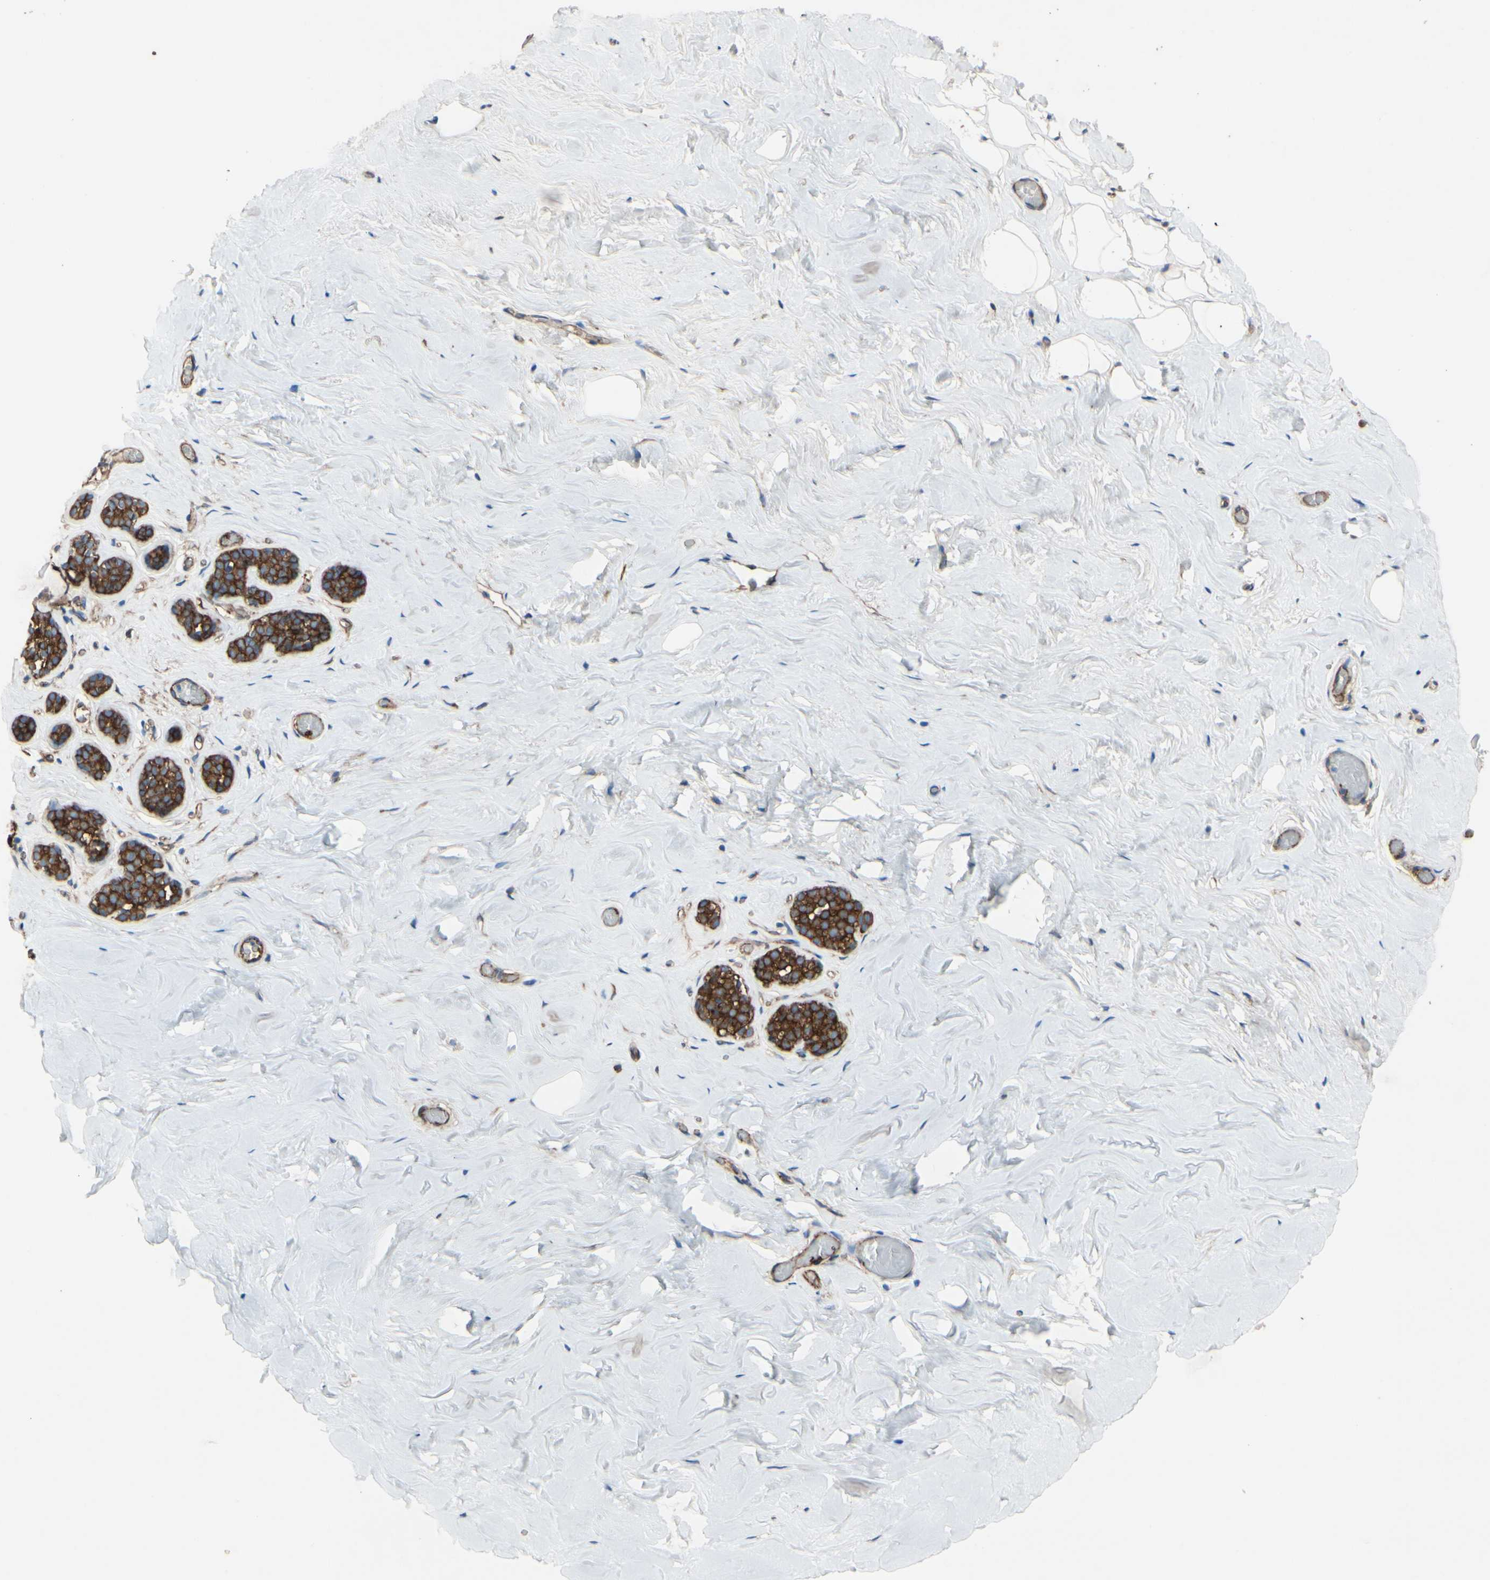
{"staining": {"intensity": "negative", "quantity": "none", "location": "none"}, "tissue": "breast", "cell_type": "Adipocytes", "image_type": "normal", "snomed": [{"axis": "morphology", "description": "Normal tissue, NOS"}, {"axis": "topography", "description": "Breast"}], "caption": "Immunohistochemical staining of normal human breast demonstrates no significant expression in adipocytes.", "gene": "CTTNBP2", "patient": {"sex": "female", "age": 75}}